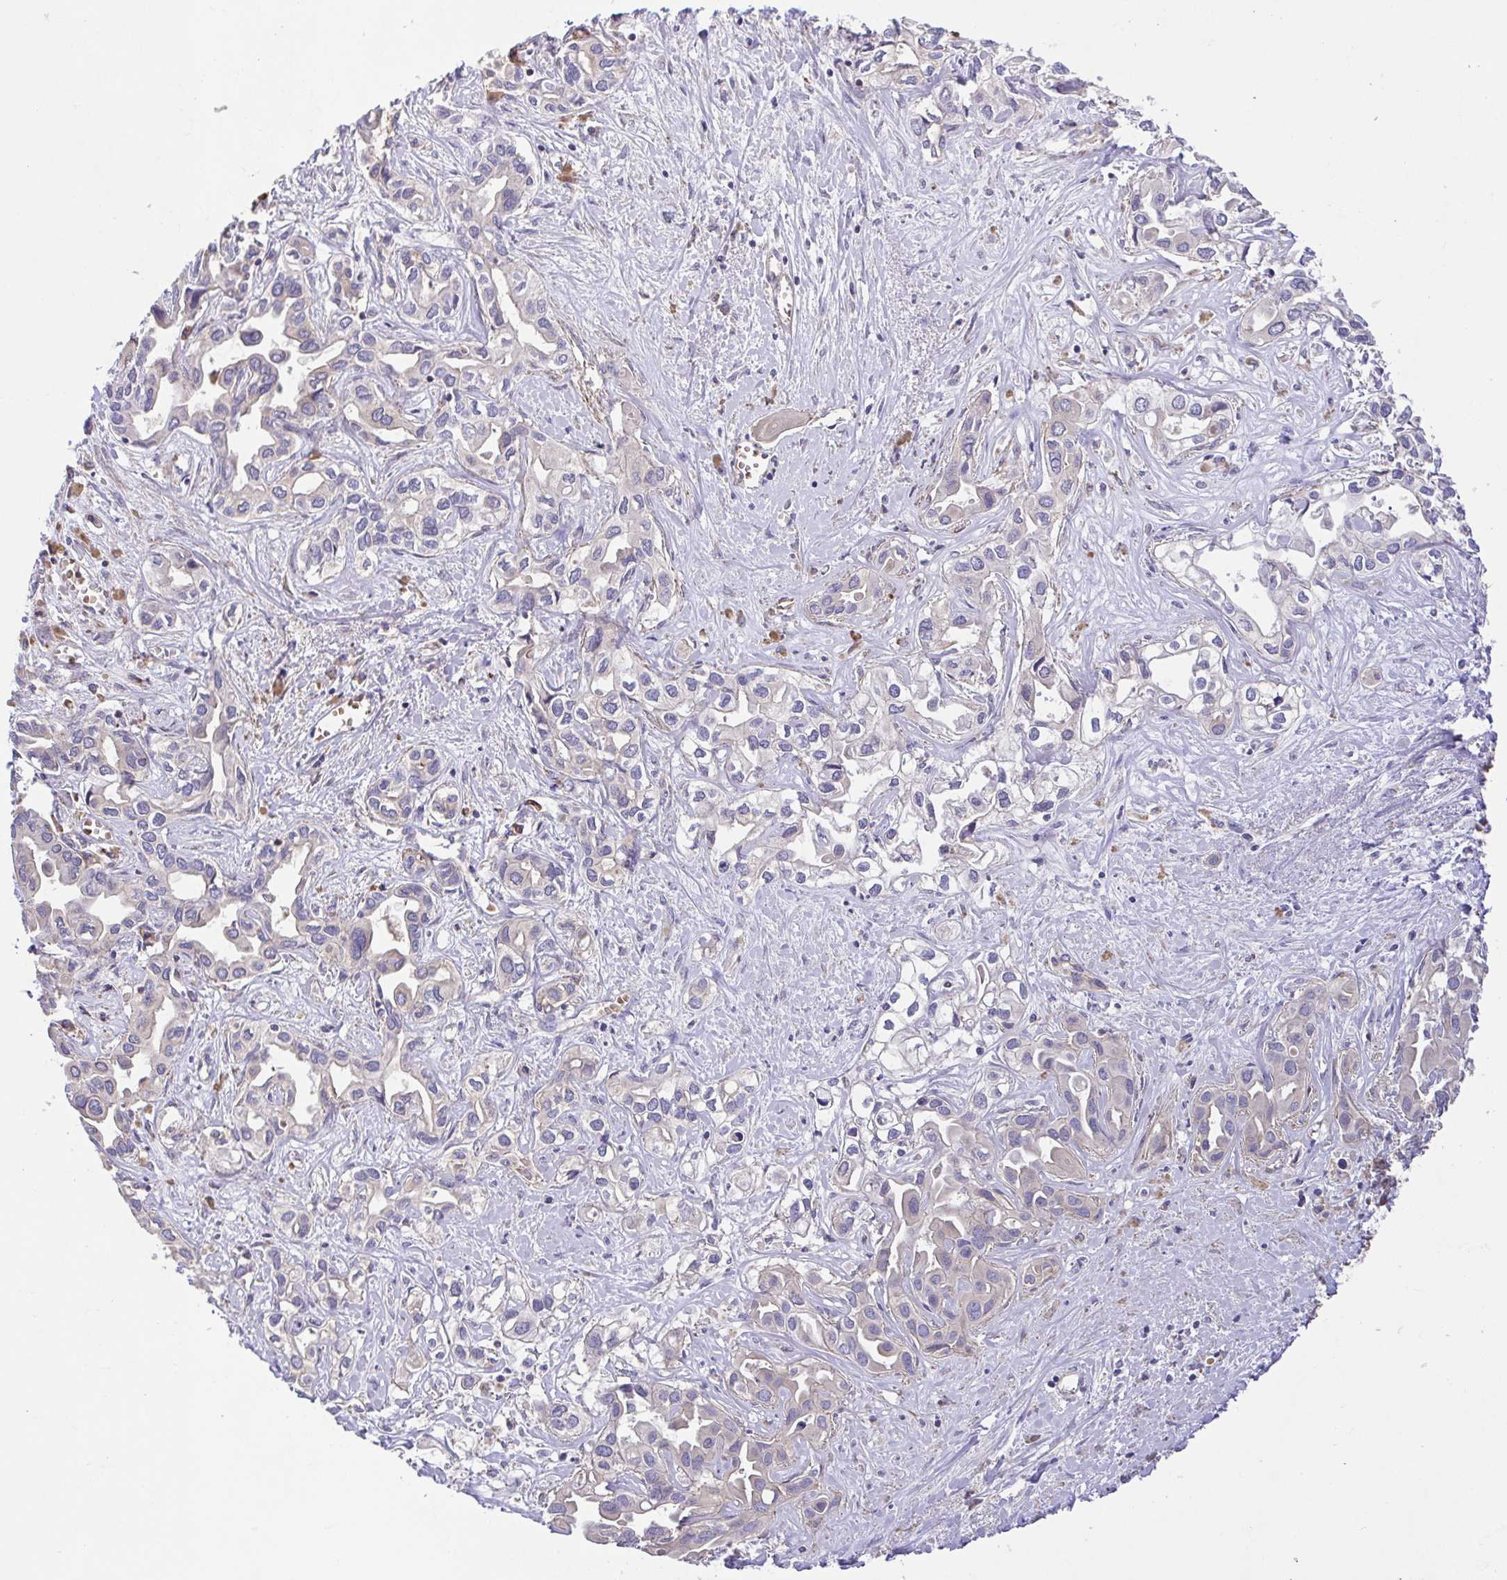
{"staining": {"intensity": "negative", "quantity": "none", "location": "none"}, "tissue": "liver cancer", "cell_type": "Tumor cells", "image_type": "cancer", "snomed": [{"axis": "morphology", "description": "Cholangiocarcinoma"}, {"axis": "topography", "description": "Liver"}], "caption": "High magnification brightfield microscopy of liver cholangiocarcinoma stained with DAB (brown) and counterstained with hematoxylin (blue): tumor cells show no significant expression.", "gene": "IDE", "patient": {"sex": "female", "age": 64}}